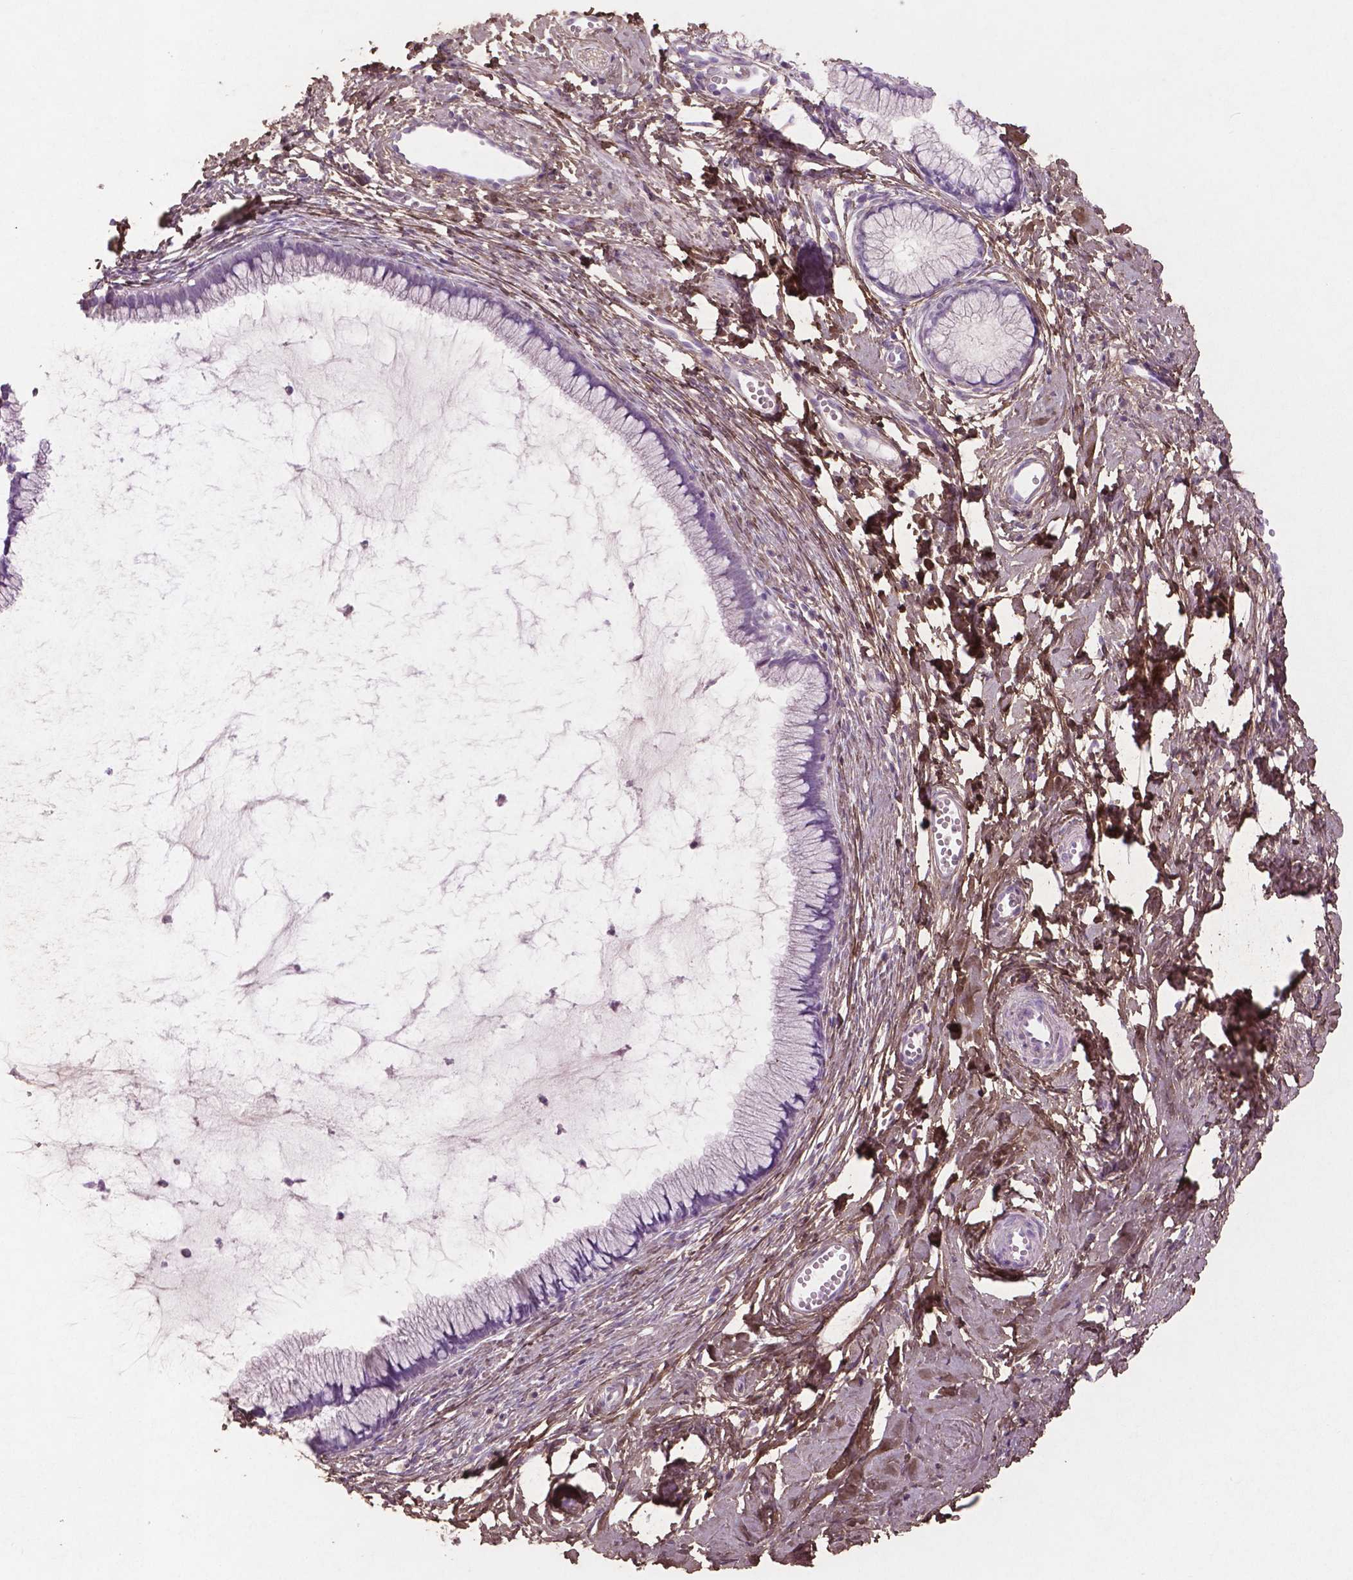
{"staining": {"intensity": "negative", "quantity": "none", "location": "none"}, "tissue": "cervix", "cell_type": "Glandular cells", "image_type": "normal", "snomed": [{"axis": "morphology", "description": "Normal tissue, NOS"}, {"axis": "topography", "description": "Cervix"}], "caption": "The photomicrograph demonstrates no staining of glandular cells in unremarkable cervix. The staining was performed using DAB to visualize the protein expression in brown, while the nuclei were stained in blue with hematoxylin (Magnification: 20x).", "gene": "DLG2", "patient": {"sex": "female", "age": 40}}